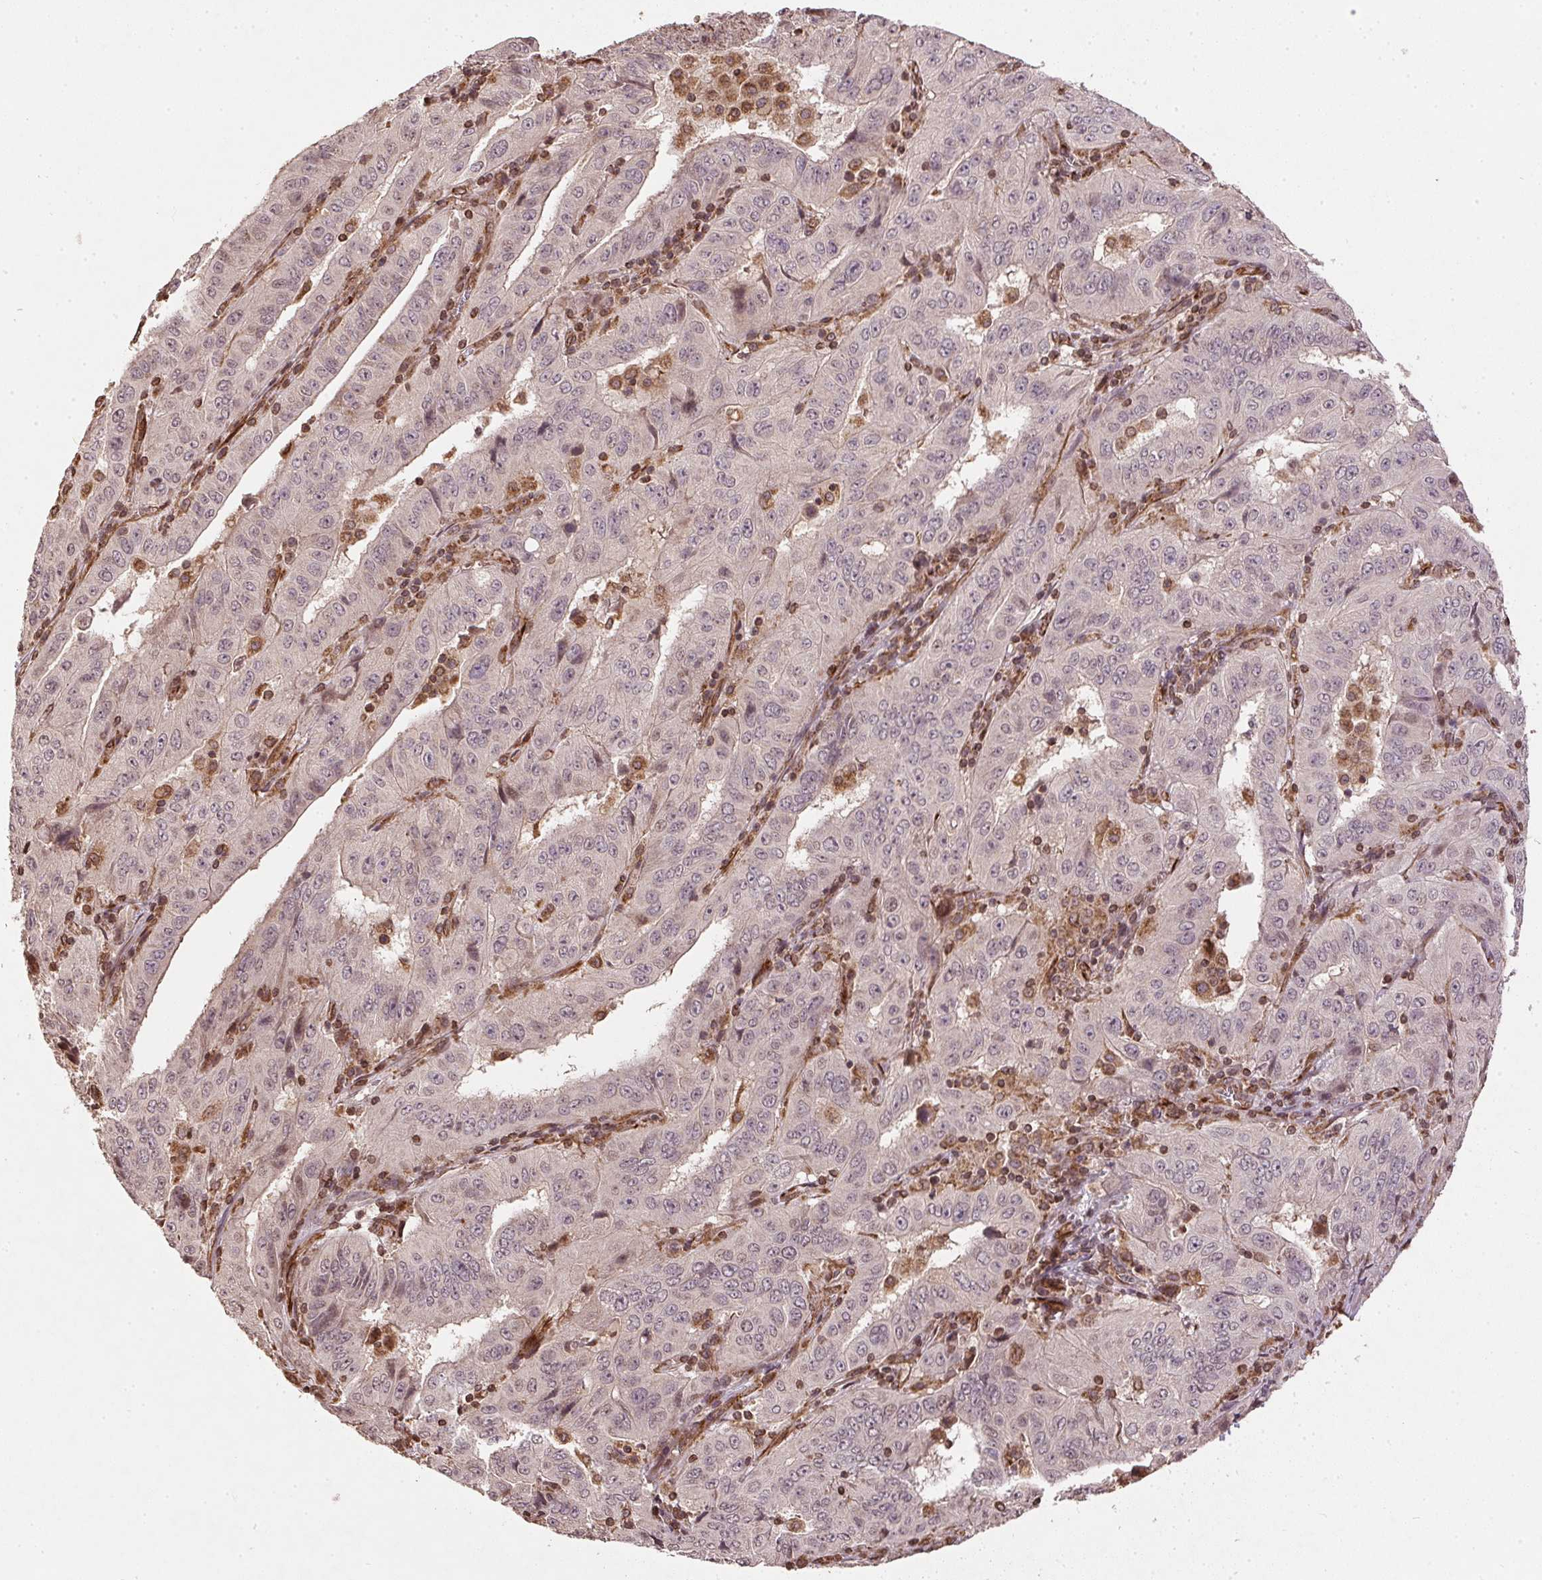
{"staining": {"intensity": "negative", "quantity": "none", "location": "none"}, "tissue": "pancreatic cancer", "cell_type": "Tumor cells", "image_type": "cancer", "snomed": [{"axis": "morphology", "description": "Adenocarcinoma, NOS"}, {"axis": "topography", "description": "Pancreas"}], "caption": "A micrograph of pancreatic cancer (adenocarcinoma) stained for a protein exhibits no brown staining in tumor cells. The staining is performed using DAB (3,3'-diaminobenzidine) brown chromogen with nuclei counter-stained in using hematoxylin.", "gene": "SPRED2", "patient": {"sex": "male", "age": 63}}